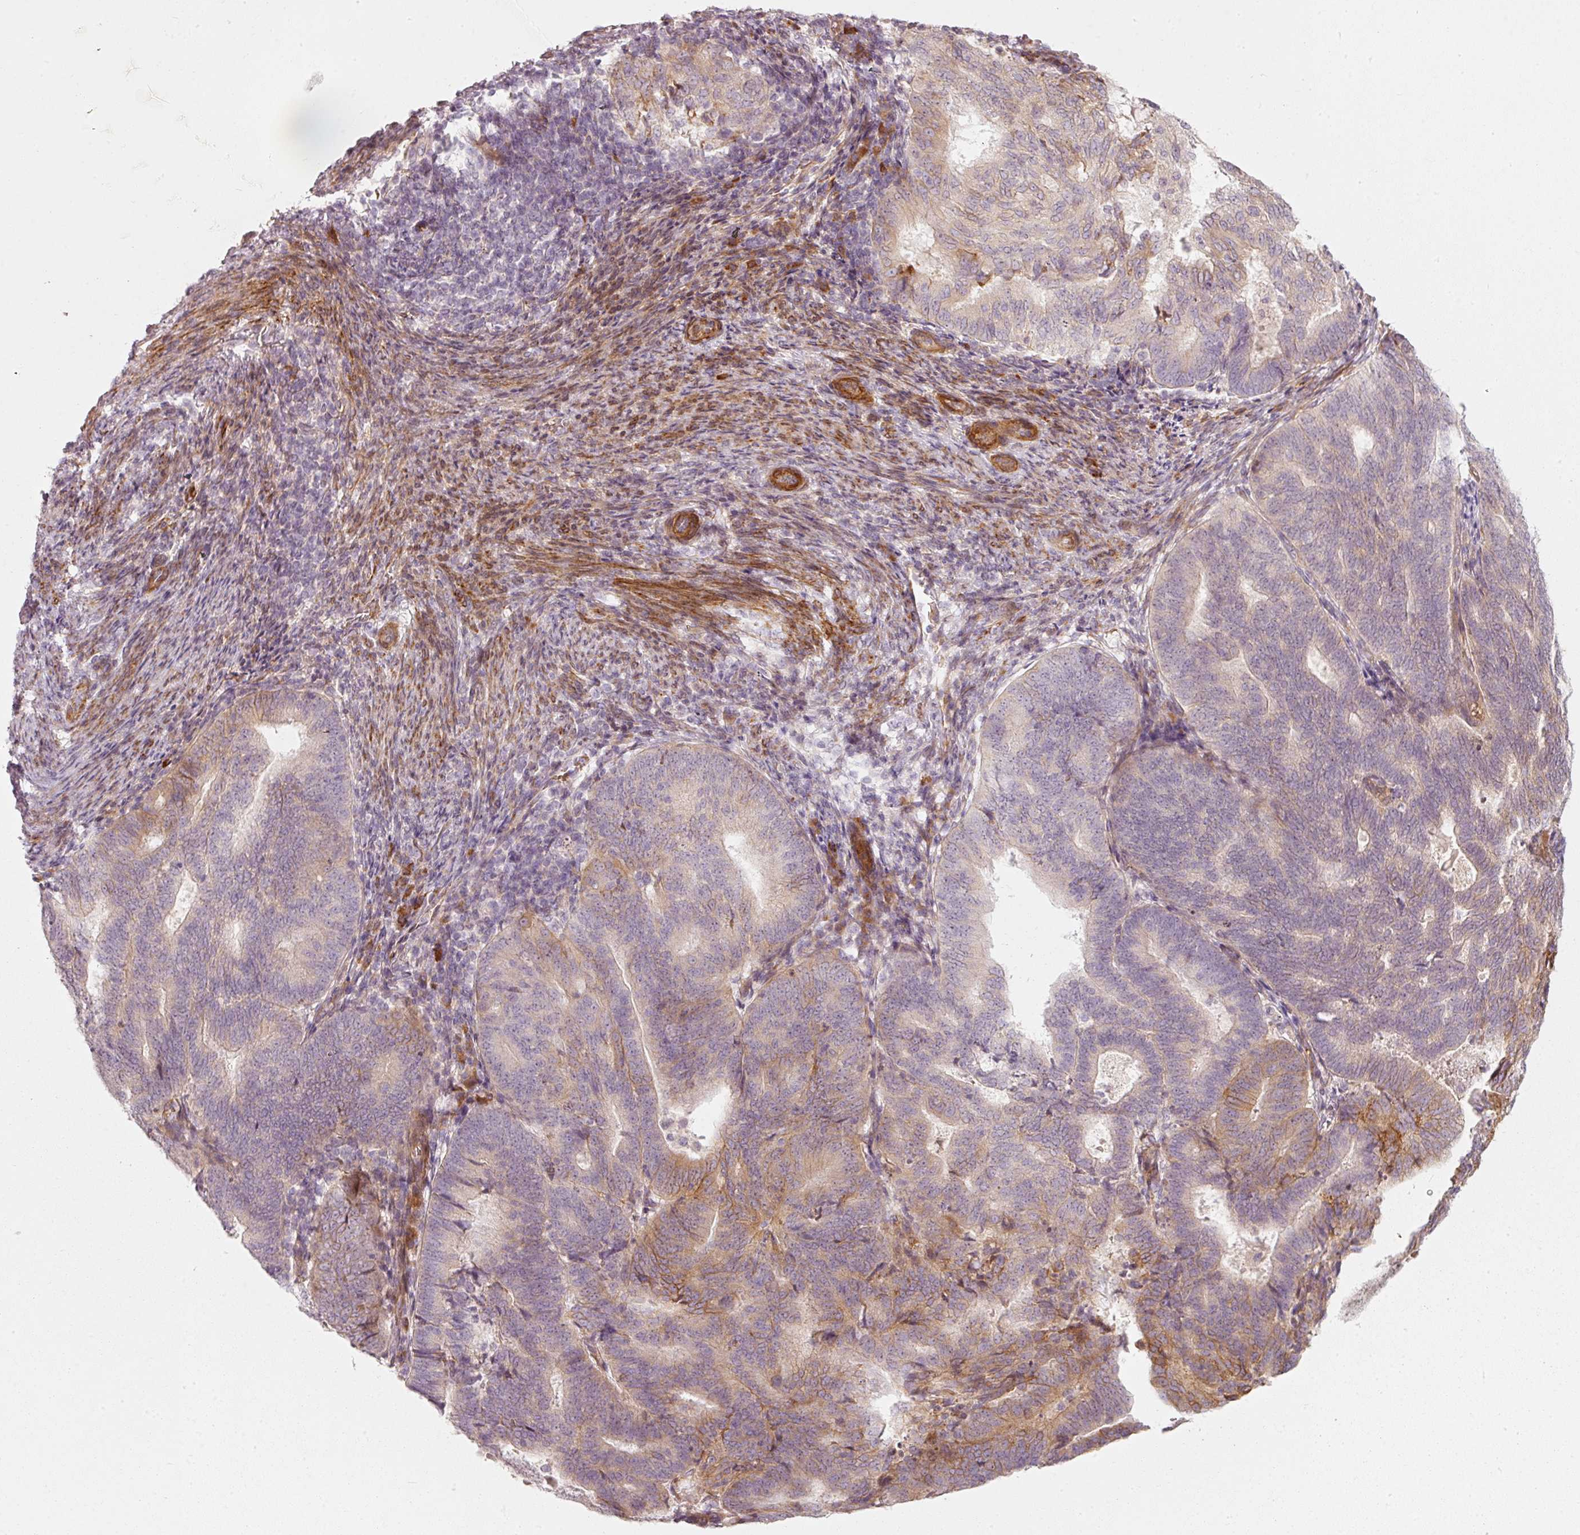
{"staining": {"intensity": "moderate", "quantity": "<25%", "location": "cytoplasmic/membranous"}, "tissue": "endometrial cancer", "cell_type": "Tumor cells", "image_type": "cancer", "snomed": [{"axis": "morphology", "description": "Adenocarcinoma, NOS"}, {"axis": "topography", "description": "Endometrium"}], "caption": "High-magnification brightfield microscopy of adenocarcinoma (endometrial) stained with DAB (3,3'-diaminobenzidine) (brown) and counterstained with hematoxylin (blue). tumor cells exhibit moderate cytoplasmic/membranous positivity is seen in approximately<25% of cells.", "gene": "KCNQ1", "patient": {"sex": "female", "age": 70}}